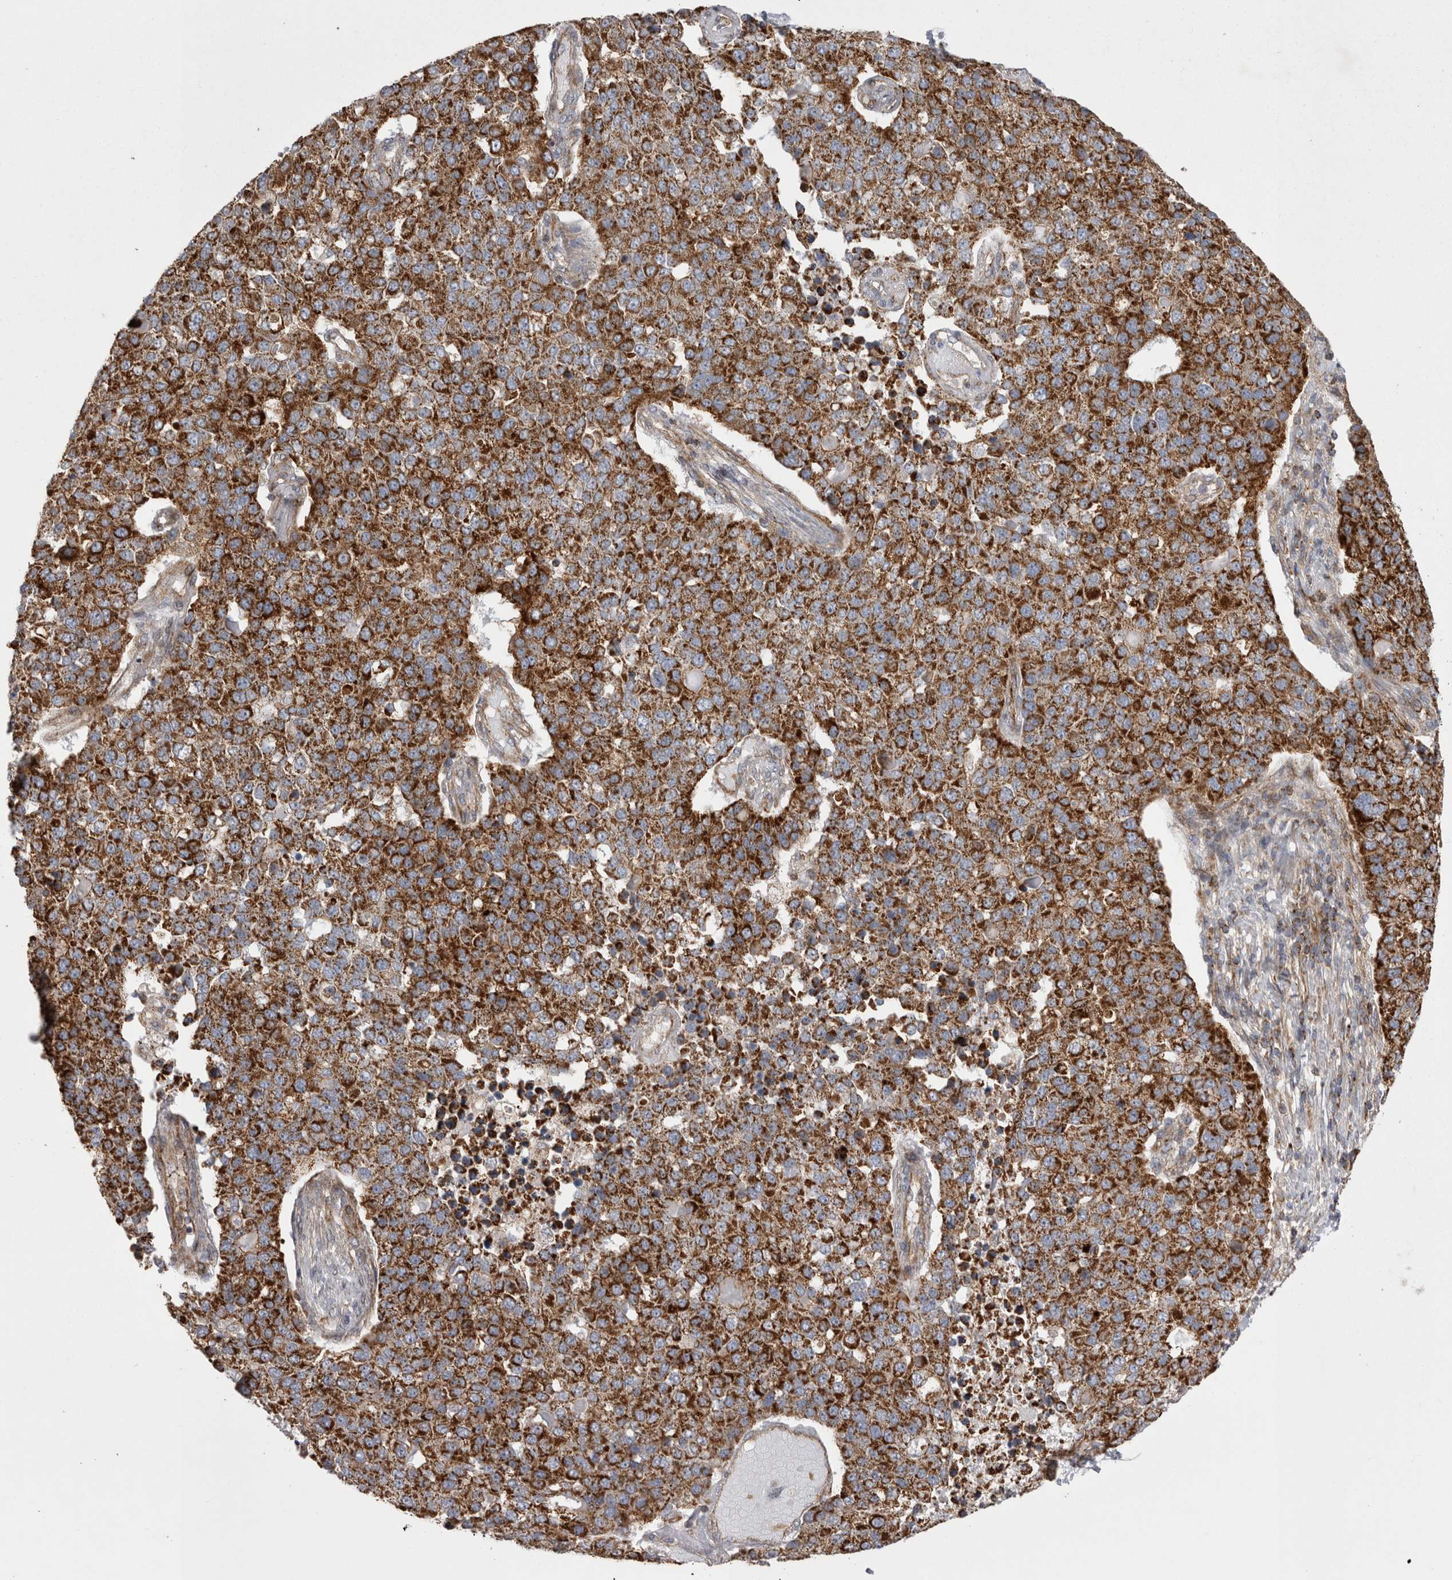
{"staining": {"intensity": "strong", "quantity": ">75%", "location": "cytoplasmic/membranous"}, "tissue": "pancreatic cancer", "cell_type": "Tumor cells", "image_type": "cancer", "snomed": [{"axis": "morphology", "description": "Adenocarcinoma, NOS"}, {"axis": "topography", "description": "Pancreas"}], "caption": "Immunohistochemistry of human pancreatic adenocarcinoma displays high levels of strong cytoplasmic/membranous positivity in about >75% of tumor cells.", "gene": "TSPOAP1", "patient": {"sex": "female", "age": 61}}